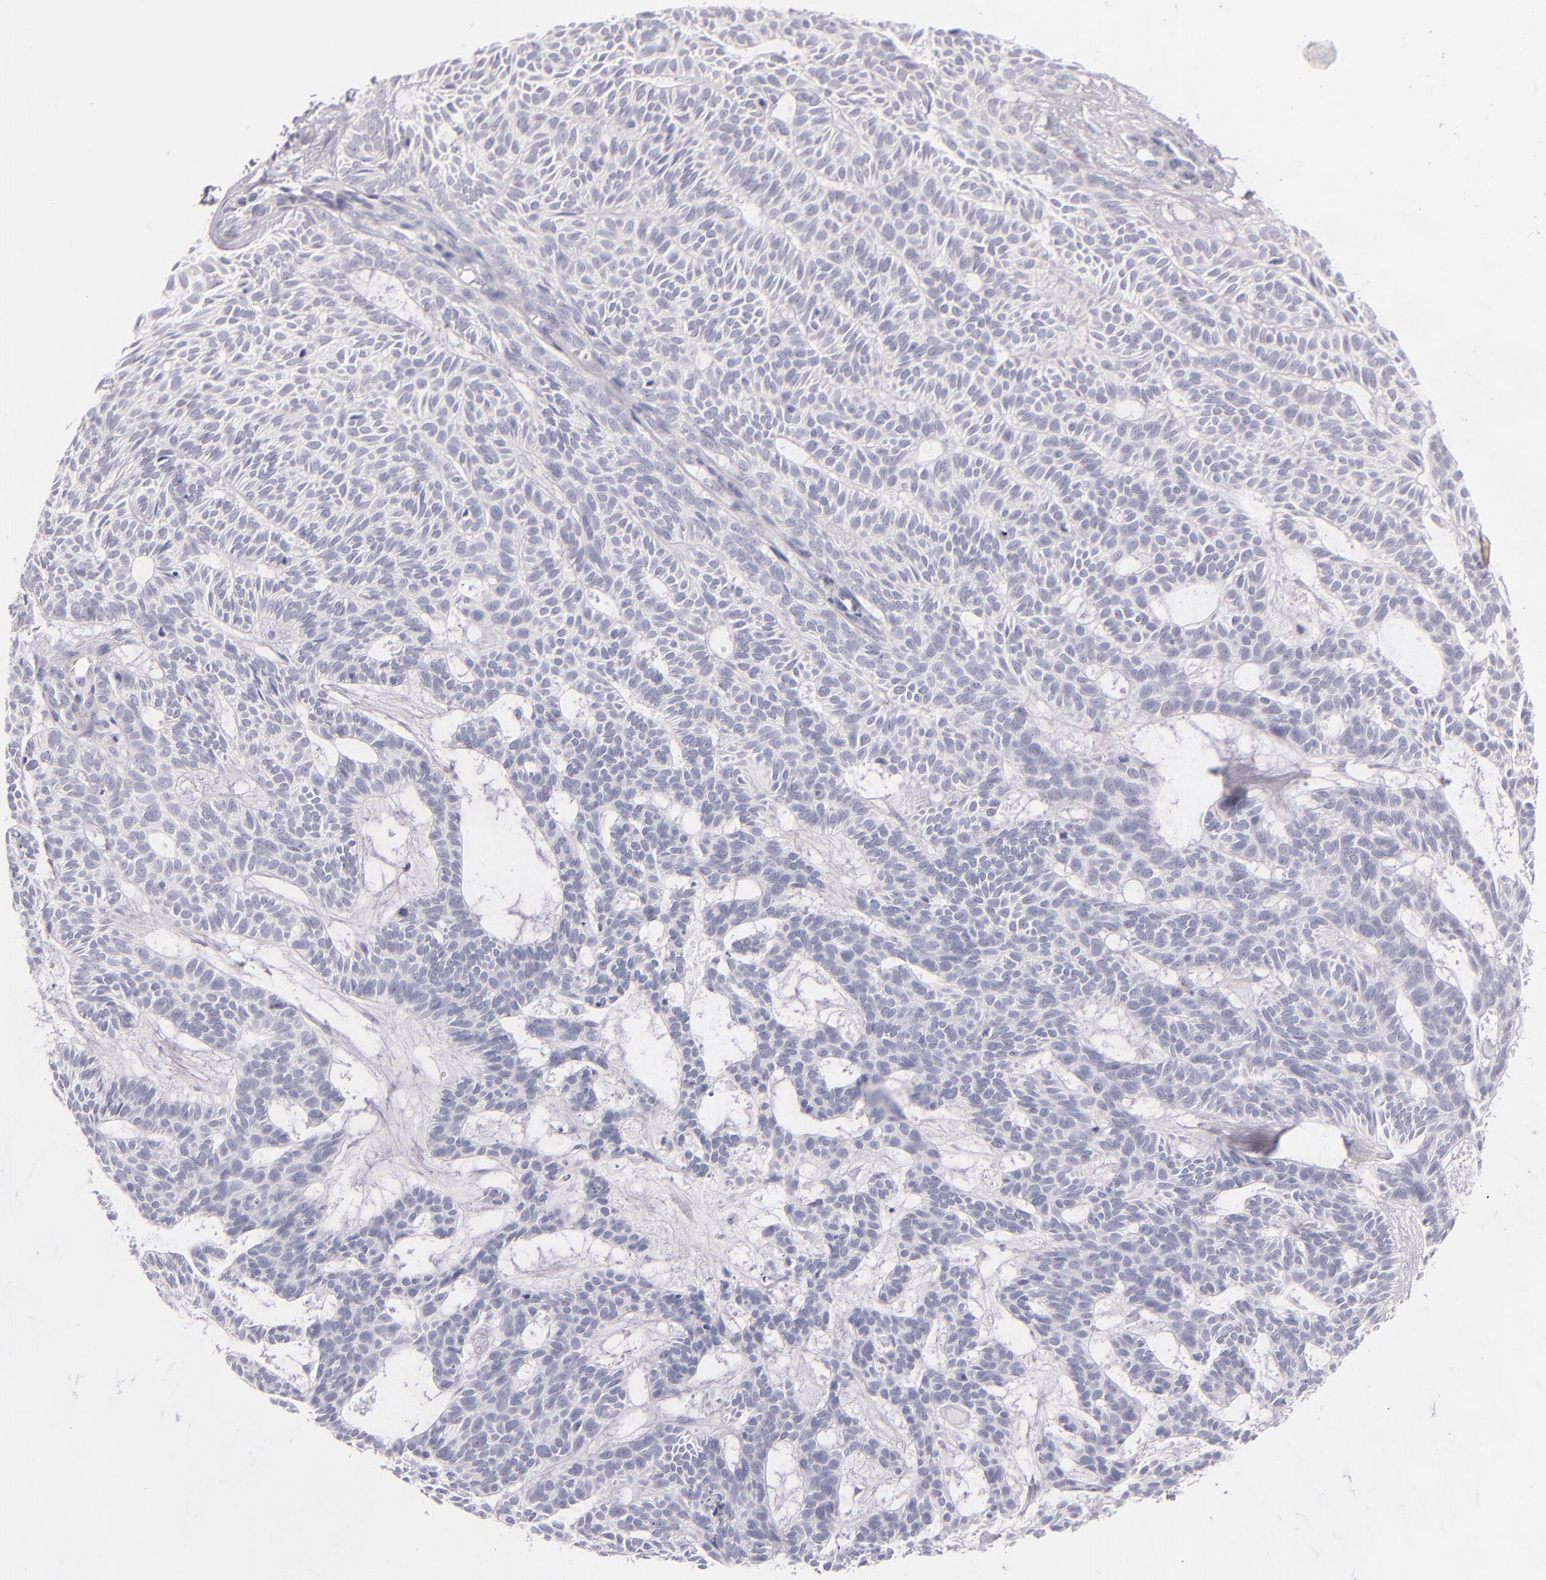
{"staining": {"intensity": "negative", "quantity": "none", "location": "none"}, "tissue": "skin cancer", "cell_type": "Tumor cells", "image_type": "cancer", "snomed": [{"axis": "morphology", "description": "Basal cell carcinoma"}, {"axis": "topography", "description": "Skin"}], "caption": "Immunohistochemistry image of neoplastic tissue: skin basal cell carcinoma stained with DAB (3,3'-diaminobenzidine) shows no significant protein expression in tumor cells. (DAB (3,3'-diaminobenzidine) immunohistochemistry with hematoxylin counter stain).", "gene": "VIL1", "patient": {"sex": "male", "age": 75}}